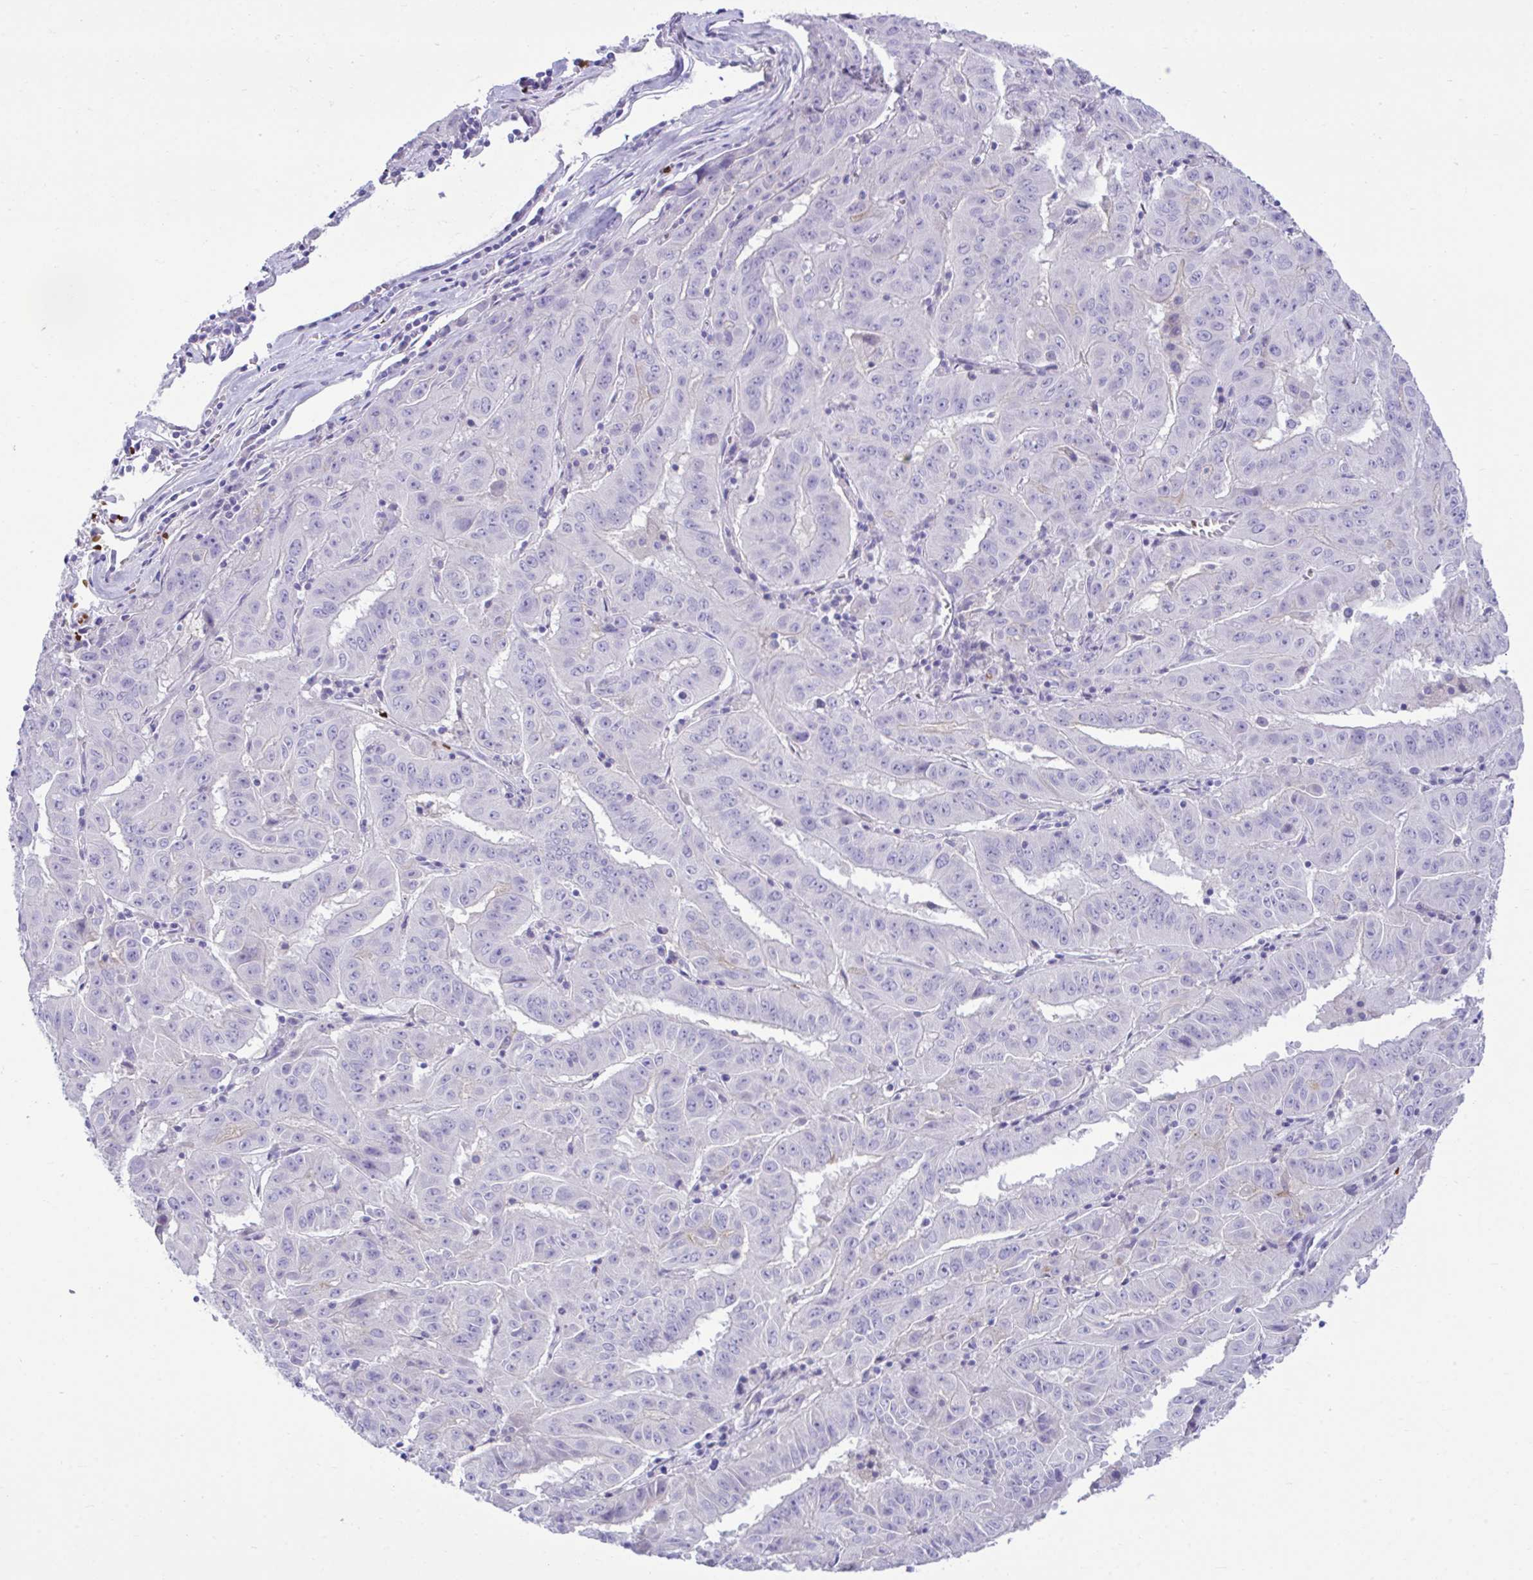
{"staining": {"intensity": "negative", "quantity": "none", "location": "none"}, "tissue": "pancreatic cancer", "cell_type": "Tumor cells", "image_type": "cancer", "snomed": [{"axis": "morphology", "description": "Adenocarcinoma, NOS"}, {"axis": "topography", "description": "Pancreas"}], "caption": "Immunohistochemistry histopathology image of neoplastic tissue: pancreatic adenocarcinoma stained with DAB (3,3'-diaminobenzidine) reveals no significant protein staining in tumor cells.", "gene": "PLEKHH1", "patient": {"sex": "male", "age": 63}}